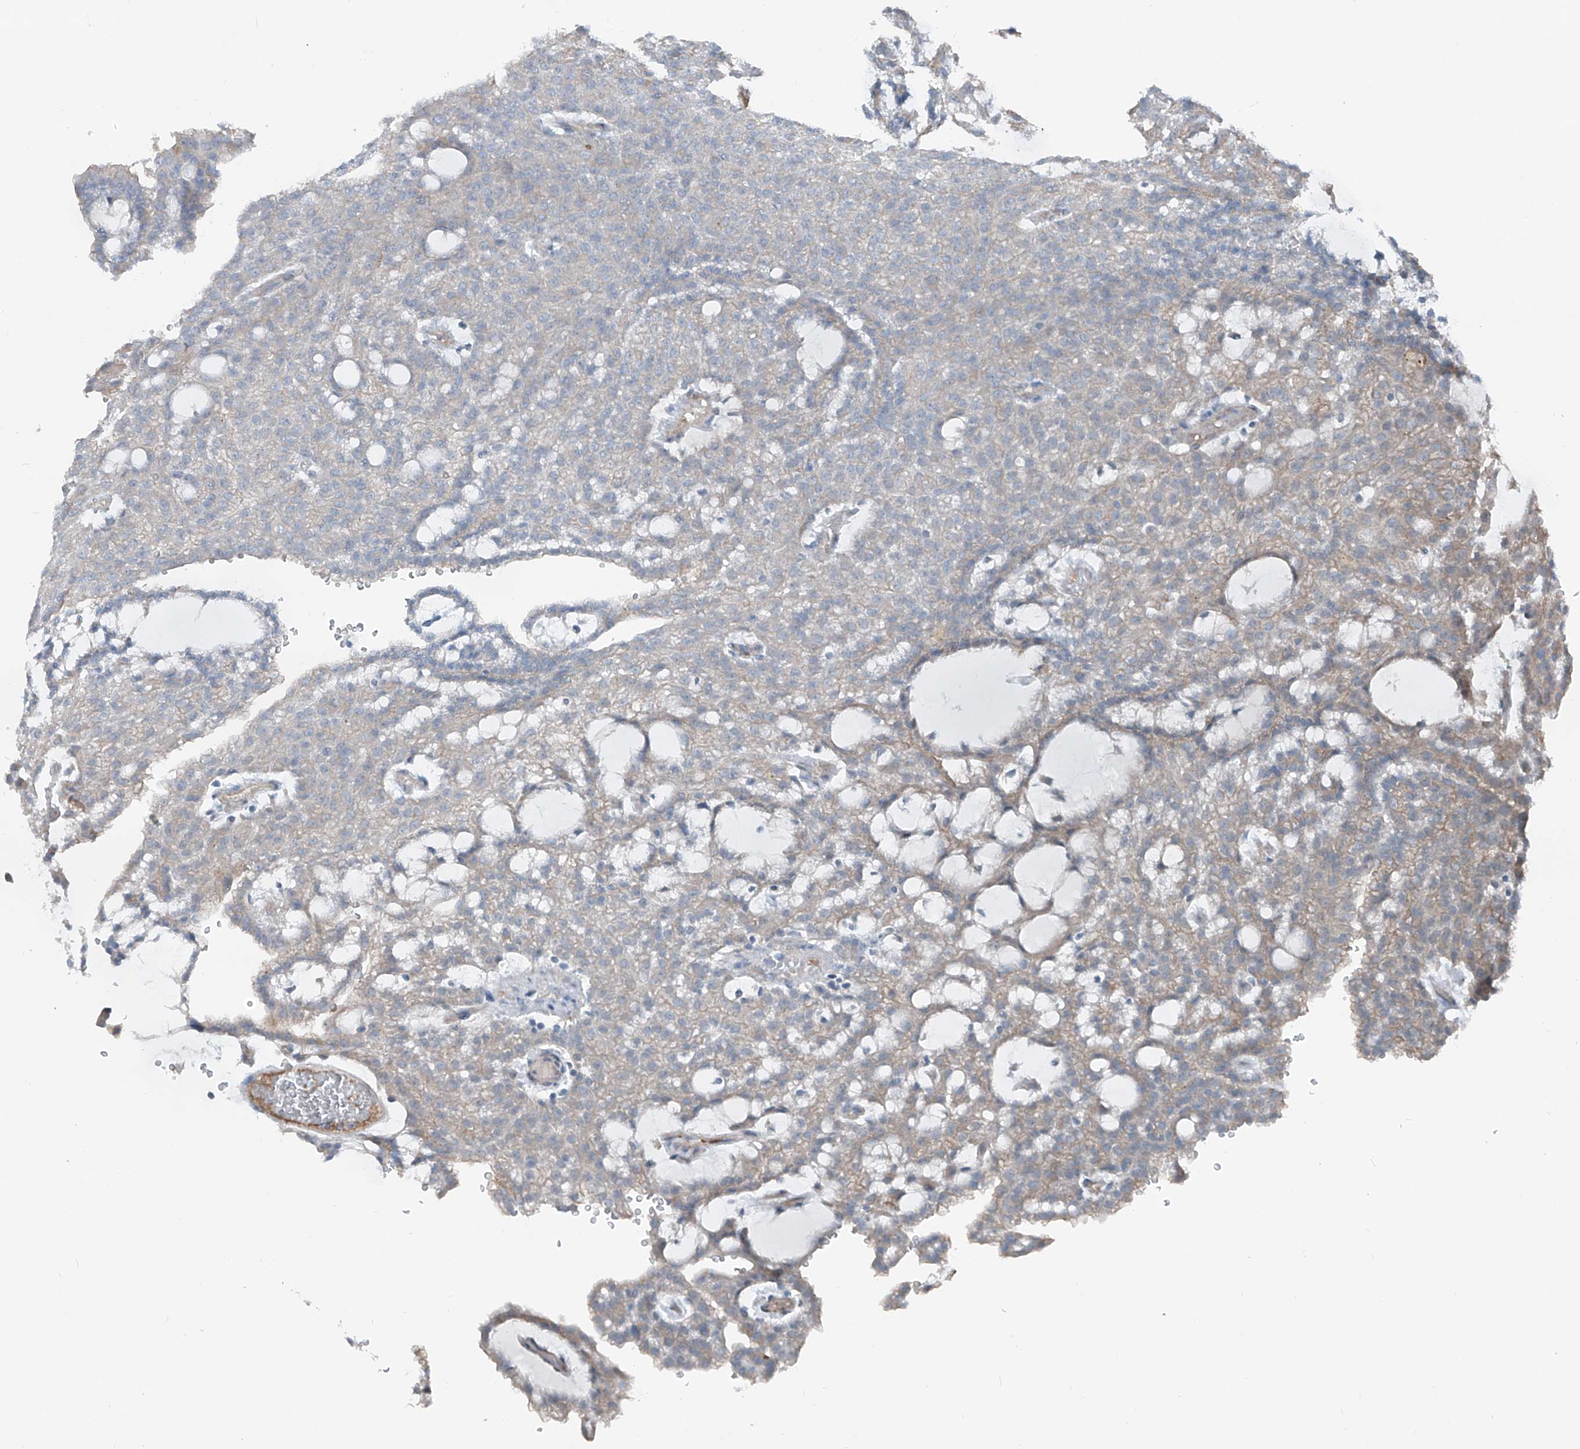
{"staining": {"intensity": "weak", "quantity": "<25%", "location": "cytoplasmic/membranous"}, "tissue": "renal cancer", "cell_type": "Tumor cells", "image_type": "cancer", "snomed": [{"axis": "morphology", "description": "Adenocarcinoma, NOS"}, {"axis": "topography", "description": "Kidney"}], "caption": "Tumor cells are negative for brown protein staining in renal cancer. (Immunohistochemistry (ihc), brightfield microscopy, high magnification).", "gene": "HSPB11", "patient": {"sex": "male", "age": 63}}